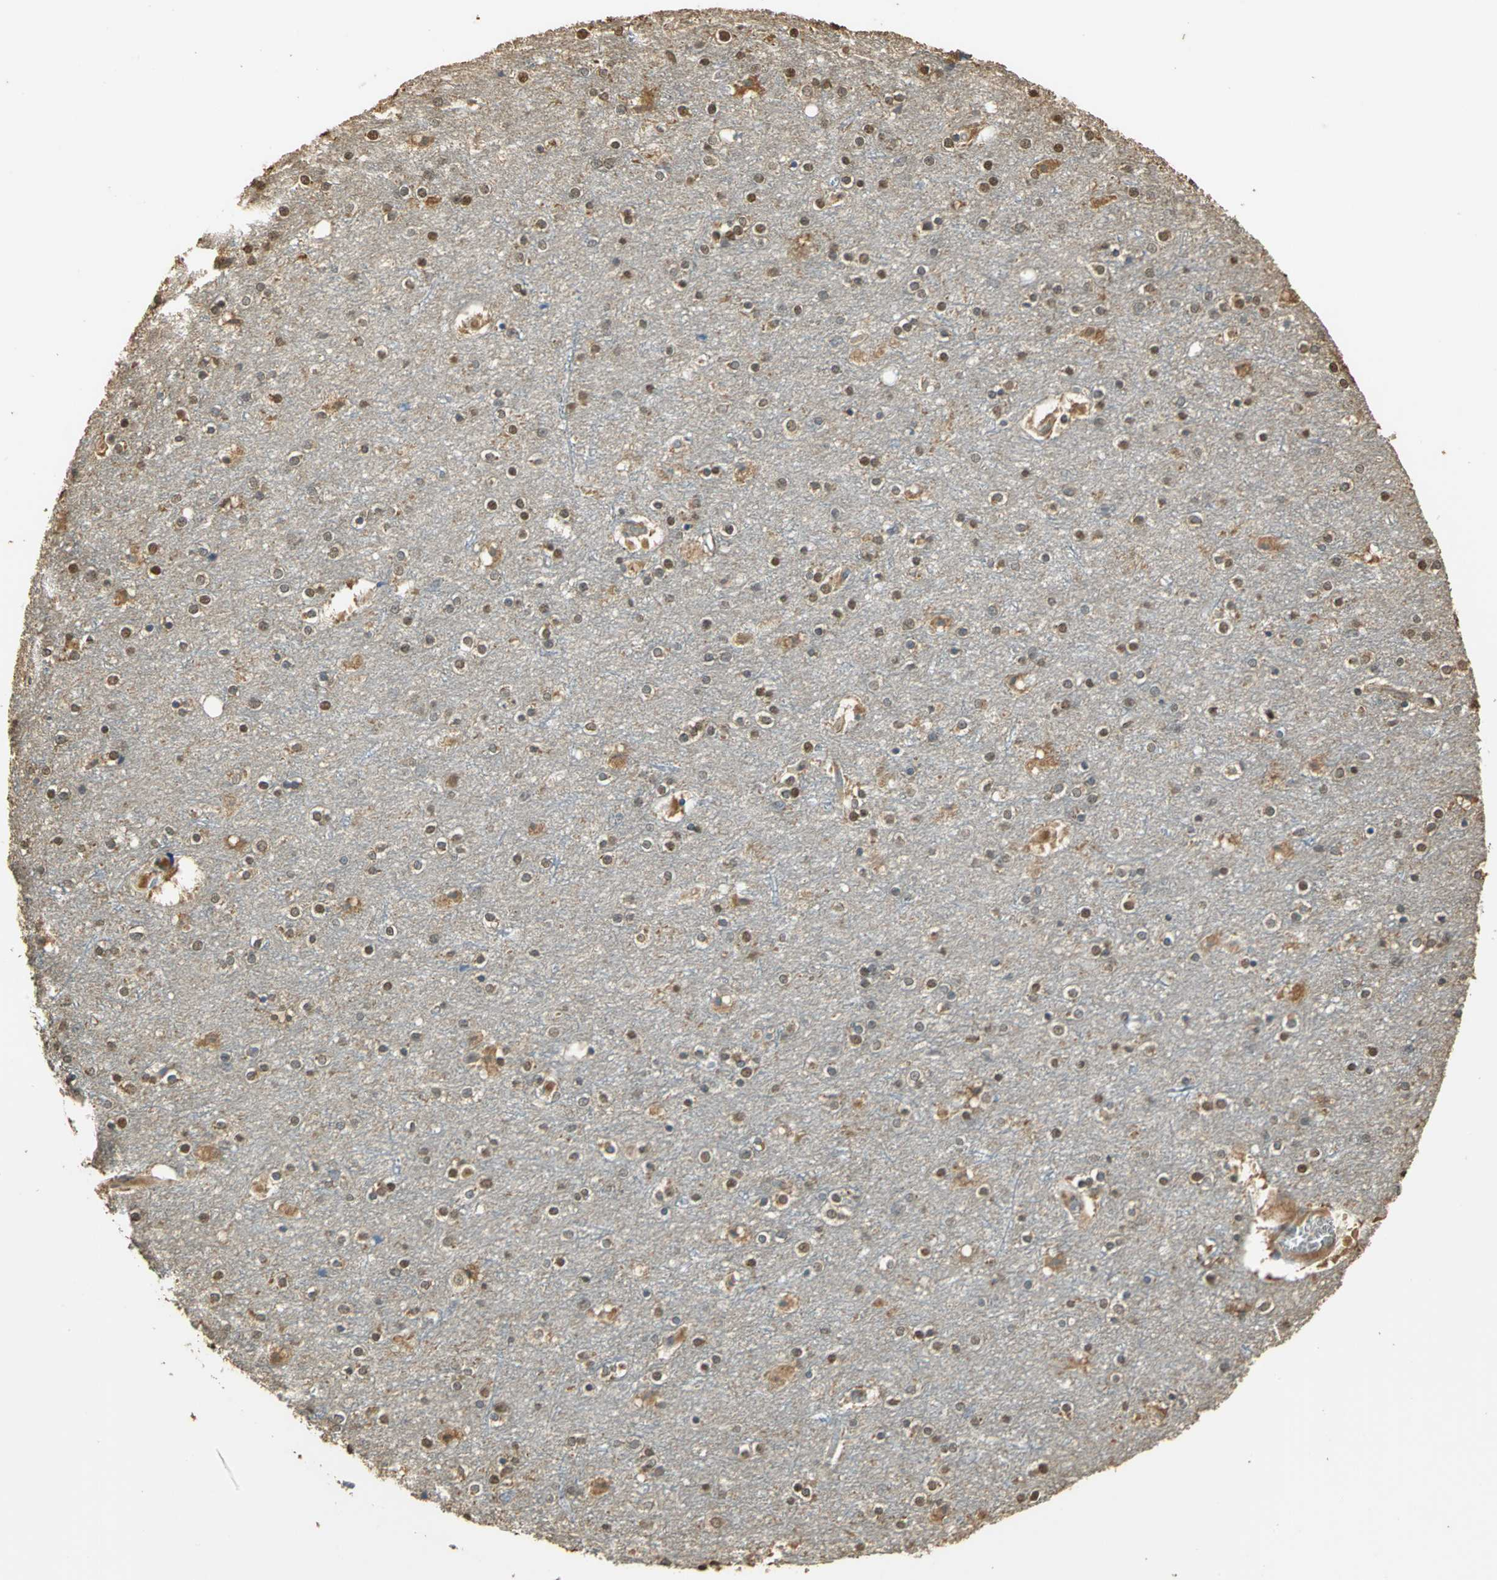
{"staining": {"intensity": "negative", "quantity": "none", "location": "none"}, "tissue": "cerebral cortex", "cell_type": "Endothelial cells", "image_type": "normal", "snomed": [{"axis": "morphology", "description": "Normal tissue, NOS"}, {"axis": "topography", "description": "Cerebral cortex"}], "caption": "IHC image of unremarkable cerebral cortex: cerebral cortex stained with DAB (3,3'-diaminobenzidine) demonstrates no significant protein positivity in endothelial cells.", "gene": "GAPDH", "patient": {"sex": "female", "age": 54}}